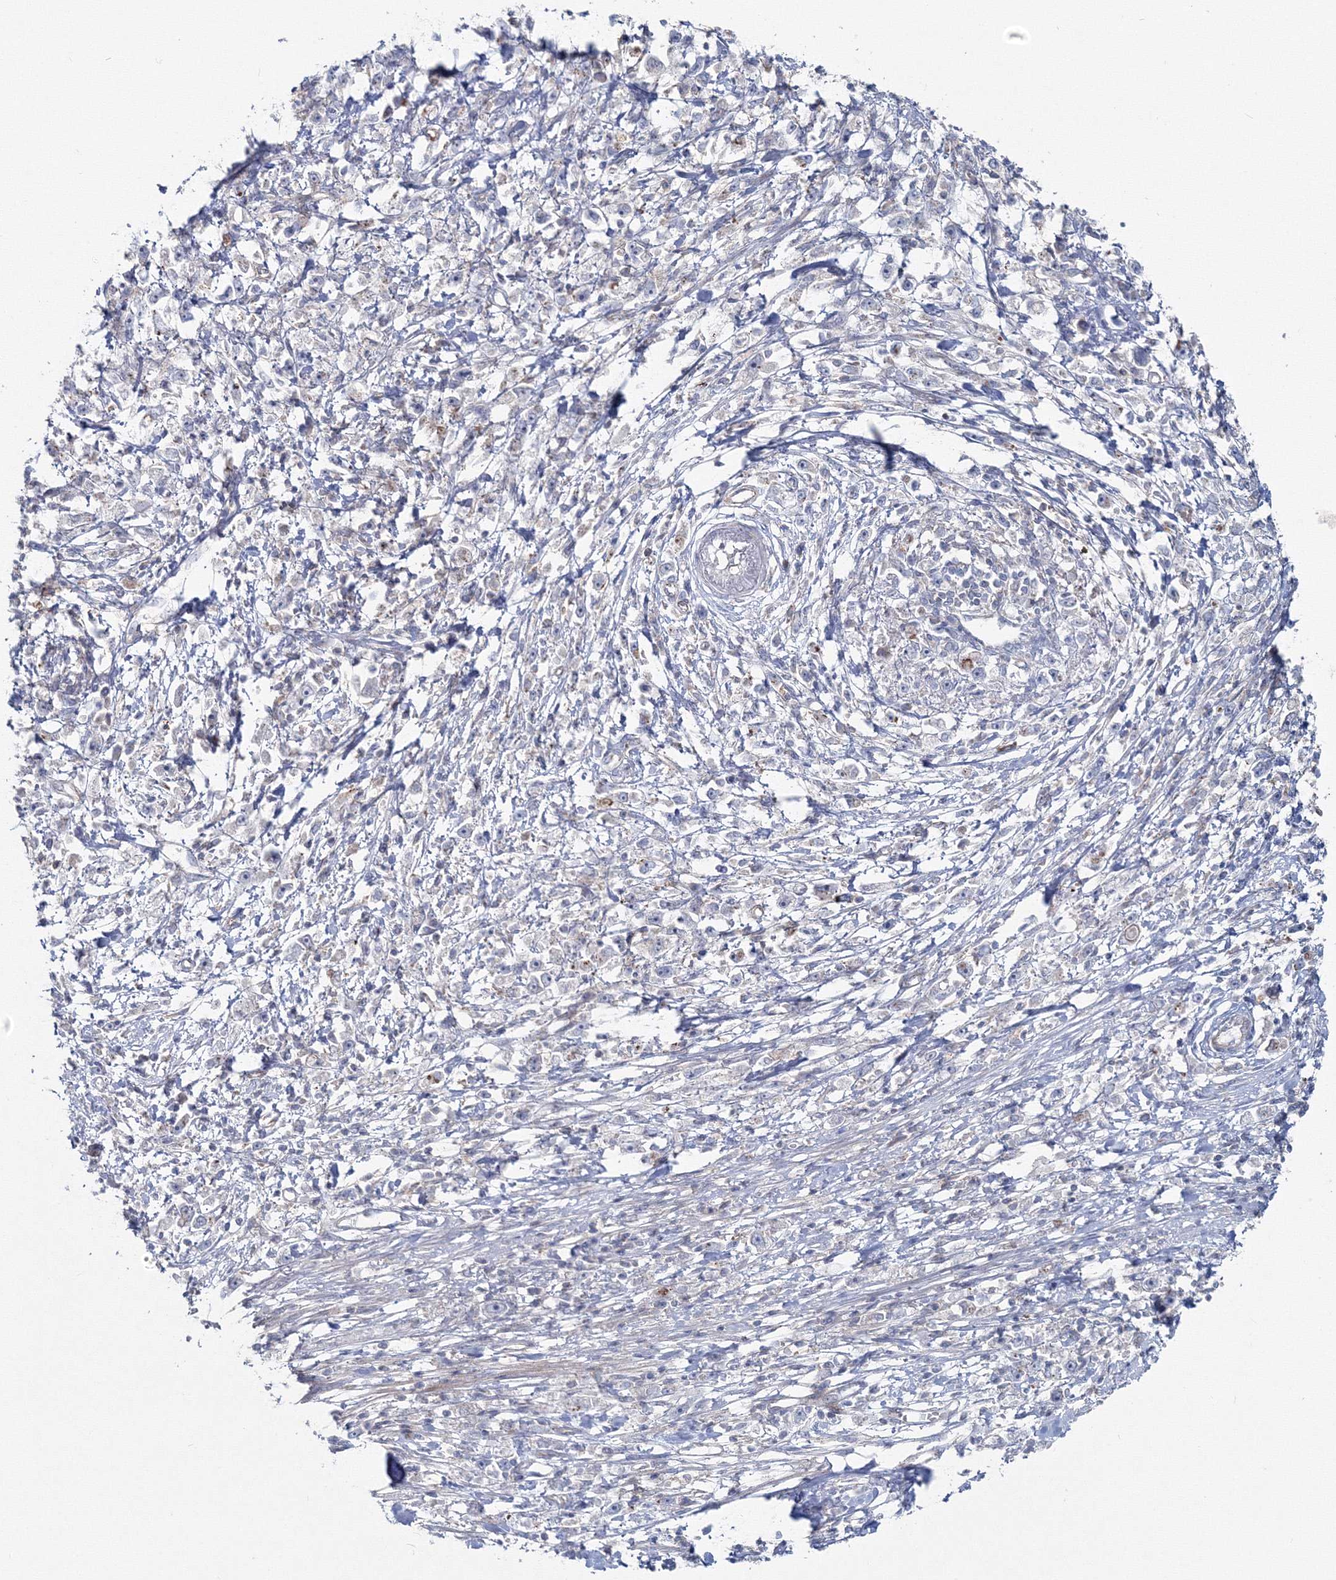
{"staining": {"intensity": "negative", "quantity": "none", "location": "none"}, "tissue": "stomach cancer", "cell_type": "Tumor cells", "image_type": "cancer", "snomed": [{"axis": "morphology", "description": "Adenocarcinoma, NOS"}, {"axis": "topography", "description": "Stomach"}], "caption": "An immunohistochemistry photomicrograph of stomach adenocarcinoma is shown. There is no staining in tumor cells of stomach adenocarcinoma. (DAB IHC visualized using brightfield microscopy, high magnification).", "gene": "GGA2", "patient": {"sex": "female", "age": 59}}